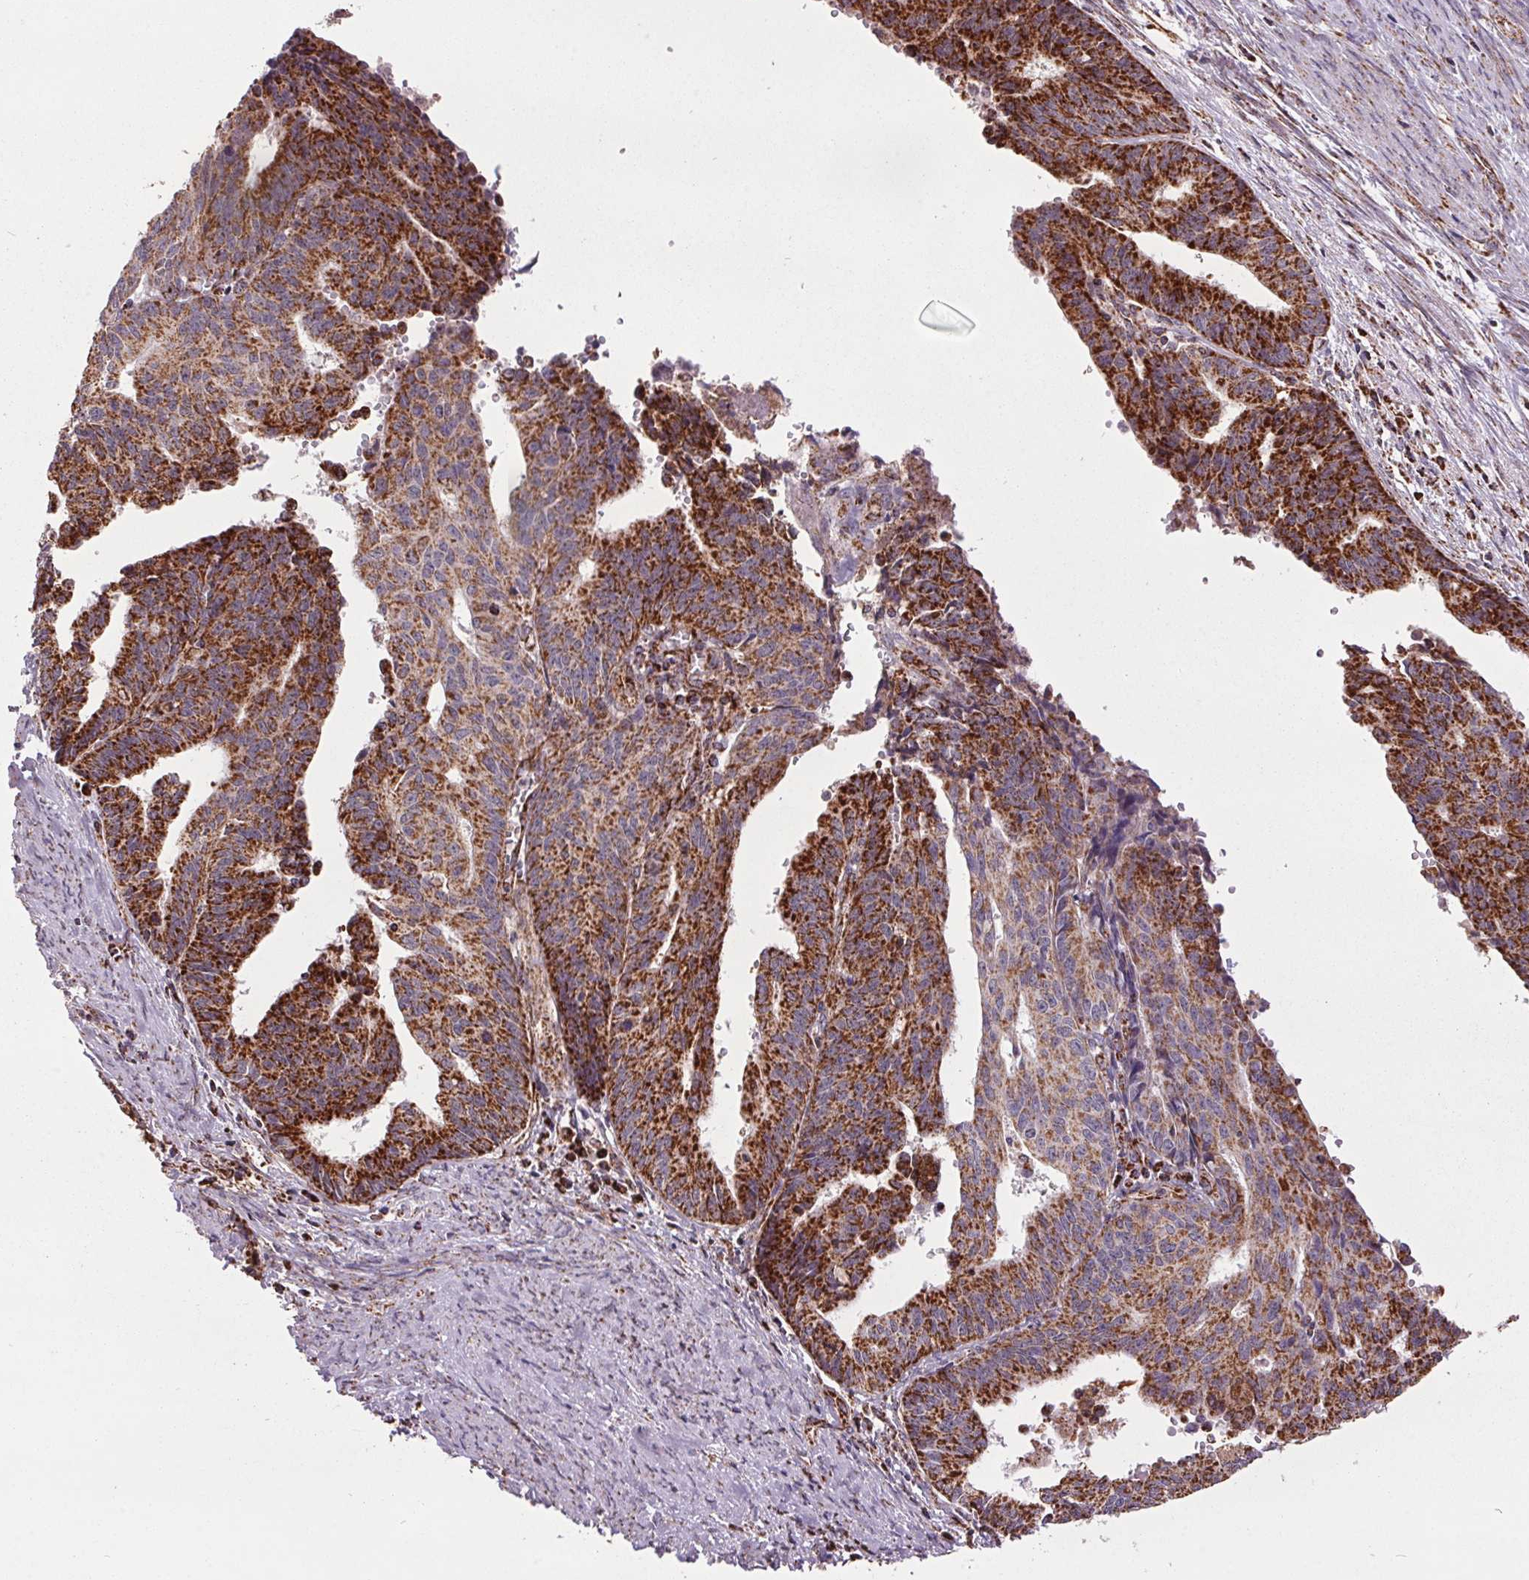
{"staining": {"intensity": "strong", "quantity": ">75%", "location": "cytoplasmic/membranous"}, "tissue": "endometrial cancer", "cell_type": "Tumor cells", "image_type": "cancer", "snomed": [{"axis": "morphology", "description": "Adenocarcinoma, NOS"}, {"axis": "topography", "description": "Endometrium"}], "caption": "IHC staining of adenocarcinoma (endometrial), which demonstrates high levels of strong cytoplasmic/membranous expression in about >75% of tumor cells indicating strong cytoplasmic/membranous protein positivity. The staining was performed using DAB (brown) for protein detection and nuclei were counterstained in hematoxylin (blue).", "gene": "NDUFS6", "patient": {"sex": "female", "age": 65}}